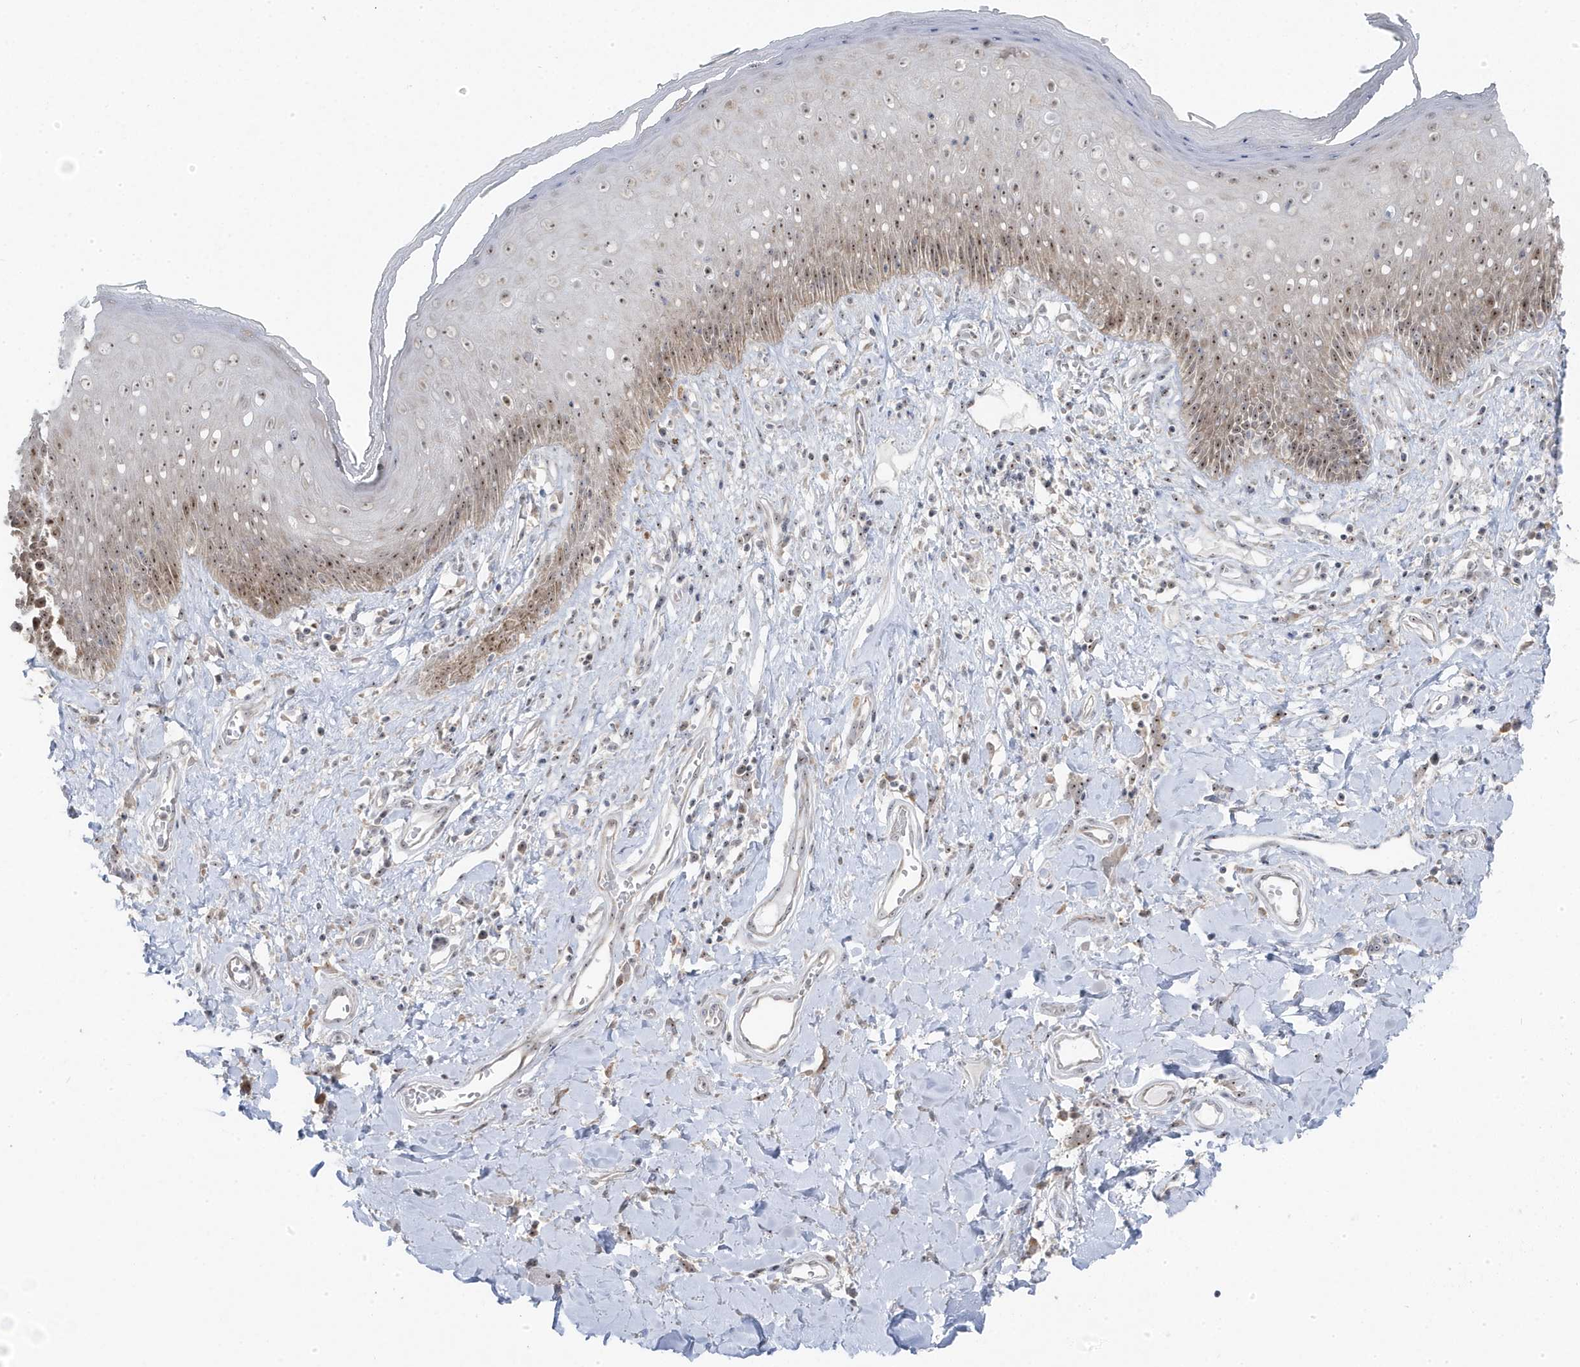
{"staining": {"intensity": "moderate", "quantity": "25%-75%", "location": "nuclear"}, "tissue": "skin", "cell_type": "Epidermal cells", "image_type": "normal", "snomed": [{"axis": "morphology", "description": "Normal tissue, NOS"}, {"axis": "morphology", "description": "Squamous cell carcinoma, NOS"}, {"axis": "topography", "description": "Vulva"}], "caption": "Immunohistochemical staining of benign skin exhibits 25%-75% levels of moderate nuclear protein staining in approximately 25%-75% of epidermal cells.", "gene": "TSEN15", "patient": {"sex": "female", "age": 85}}